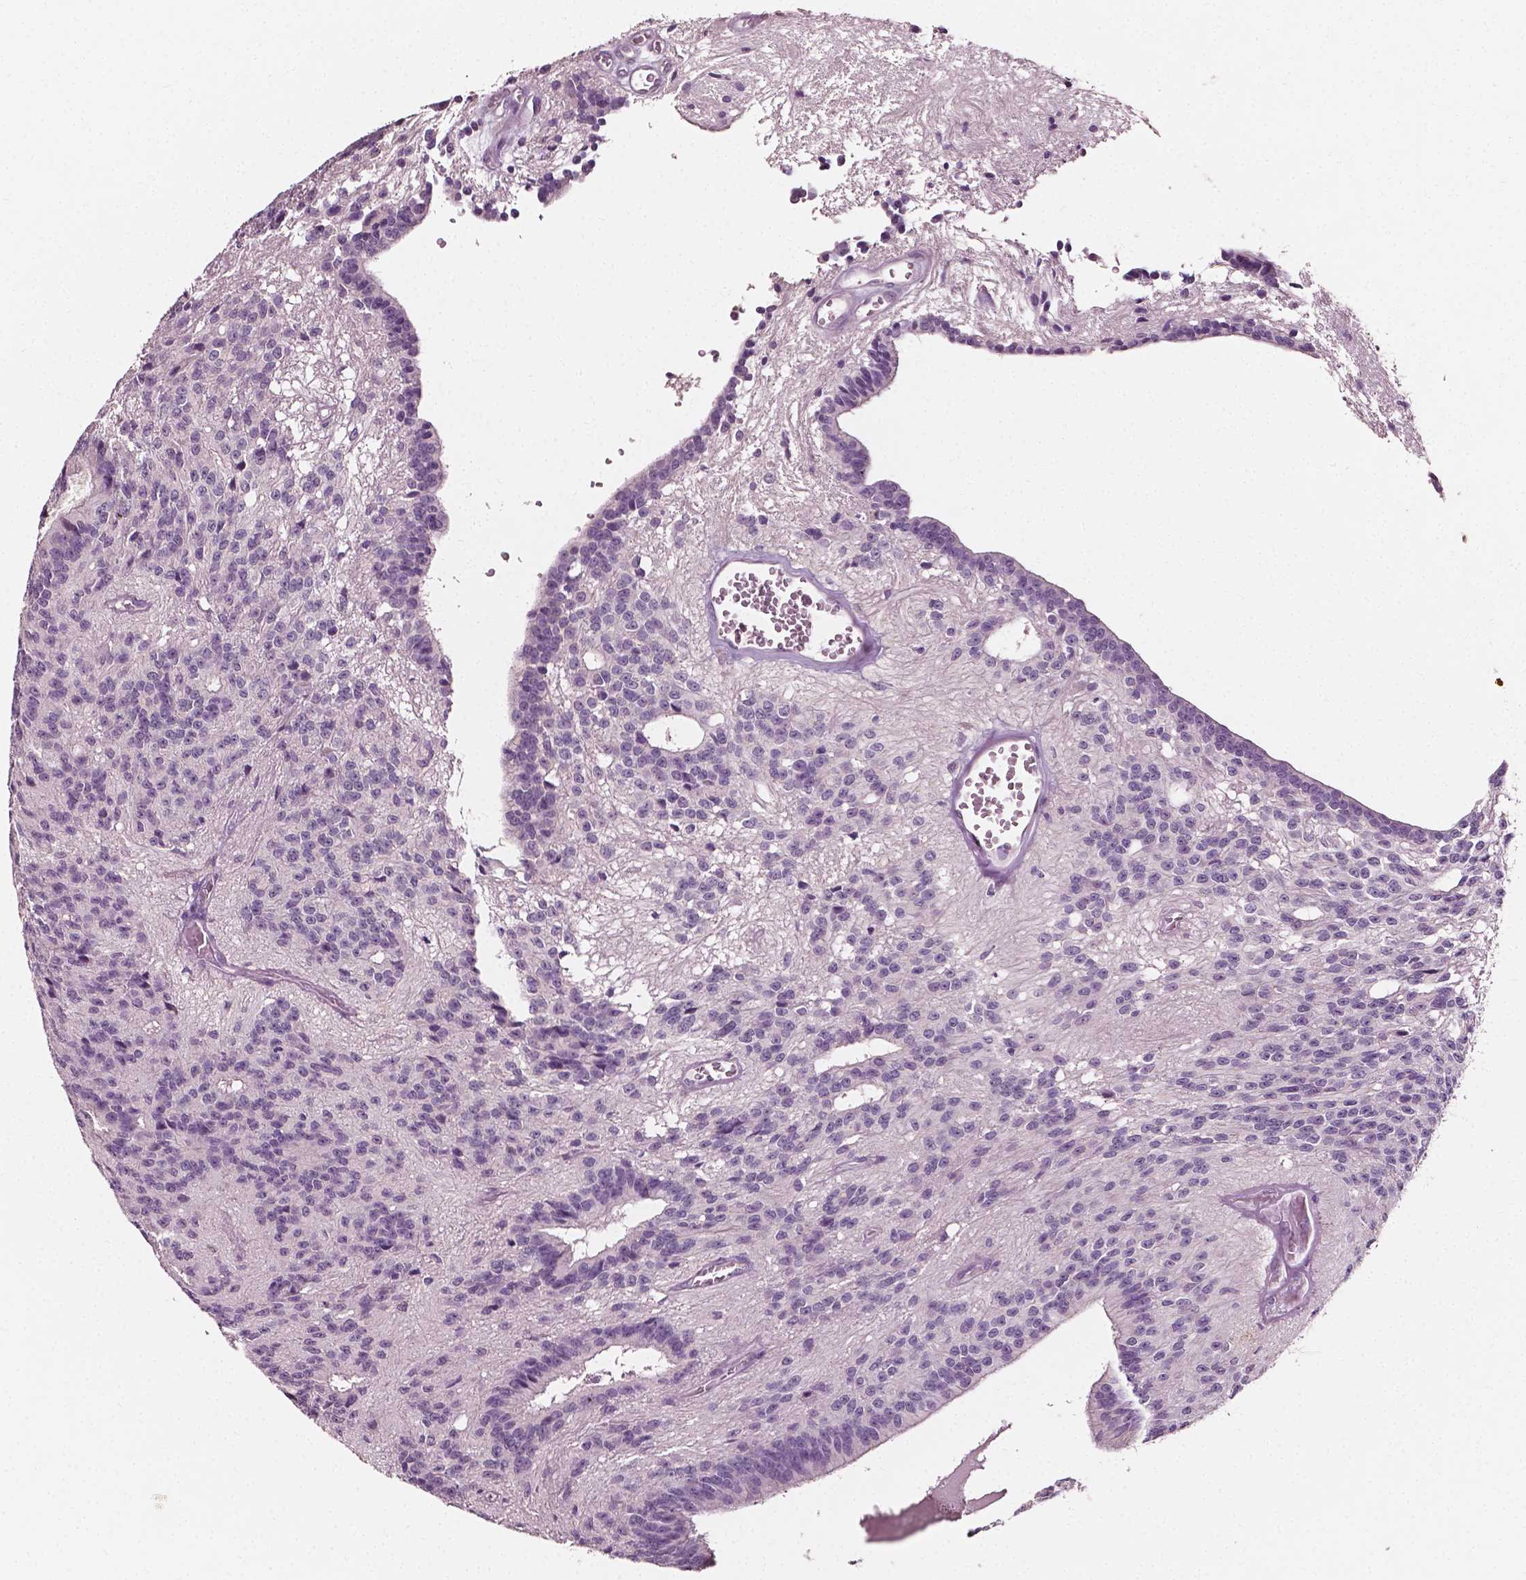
{"staining": {"intensity": "negative", "quantity": "none", "location": "none"}, "tissue": "glioma", "cell_type": "Tumor cells", "image_type": "cancer", "snomed": [{"axis": "morphology", "description": "Glioma, malignant, Low grade"}, {"axis": "topography", "description": "Brain"}], "caption": "Image shows no protein expression in tumor cells of low-grade glioma (malignant) tissue.", "gene": "PLA2R1", "patient": {"sex": "male", "age": 31}}